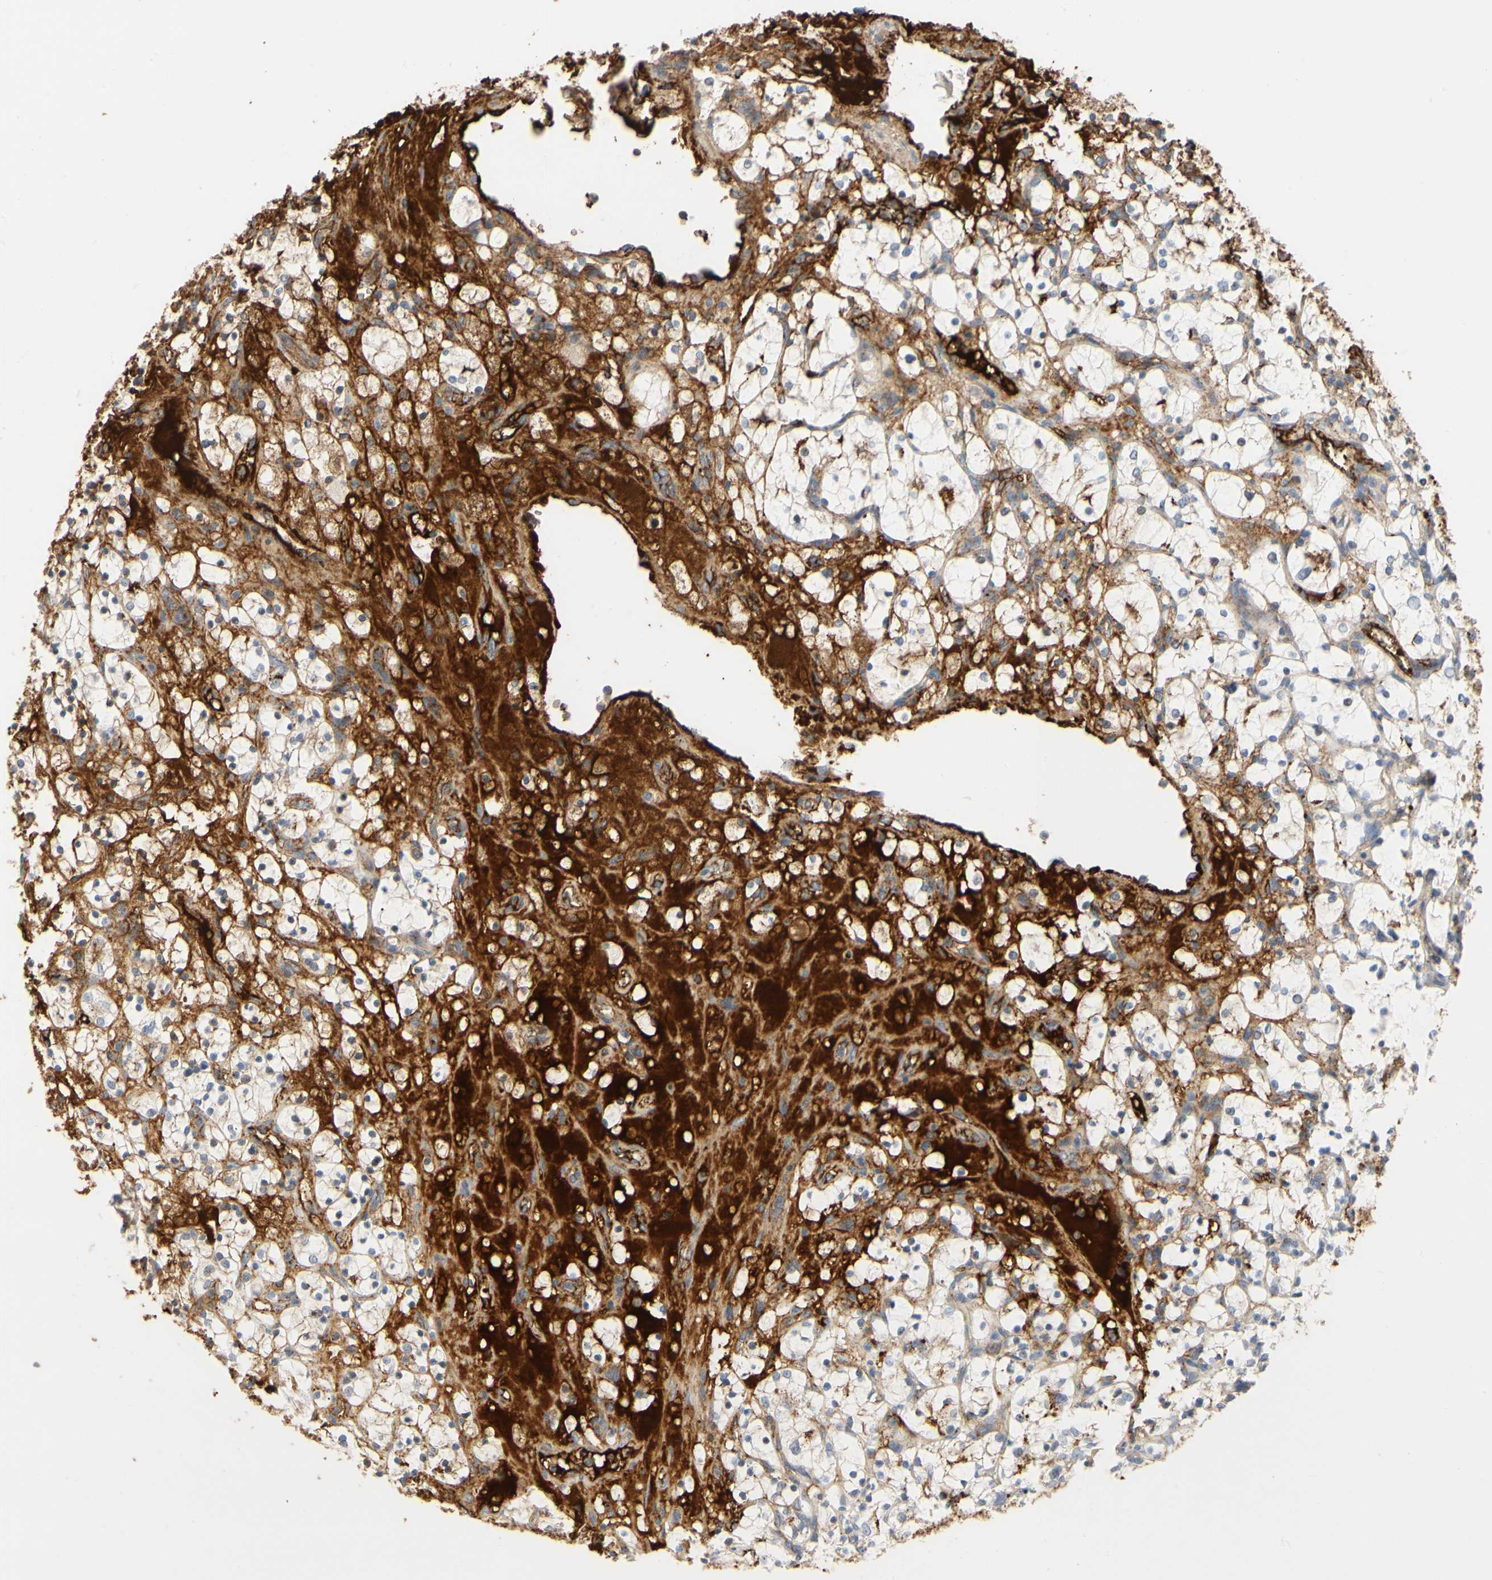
{"staining": {"intensity": "strong", "quantity": "<25%", "location": "cytoplasmic/membranous"}, "tissue": "renal cancer", "cell_type": "Tumor cells", "image_type": "cancer", "snomed": [{"axis": "morphology", "description": "Adenocarcinoma, NOS"}, {"axis": "topography", "description": "Kidney"}], "caption": "Renal cancer (adenocarcinoma) stained for a protein displays strong cytoplasmic/membranous positivity in tumor cells.", "gene": "FGB", "patient": {"sex": "female", "age": 69}}